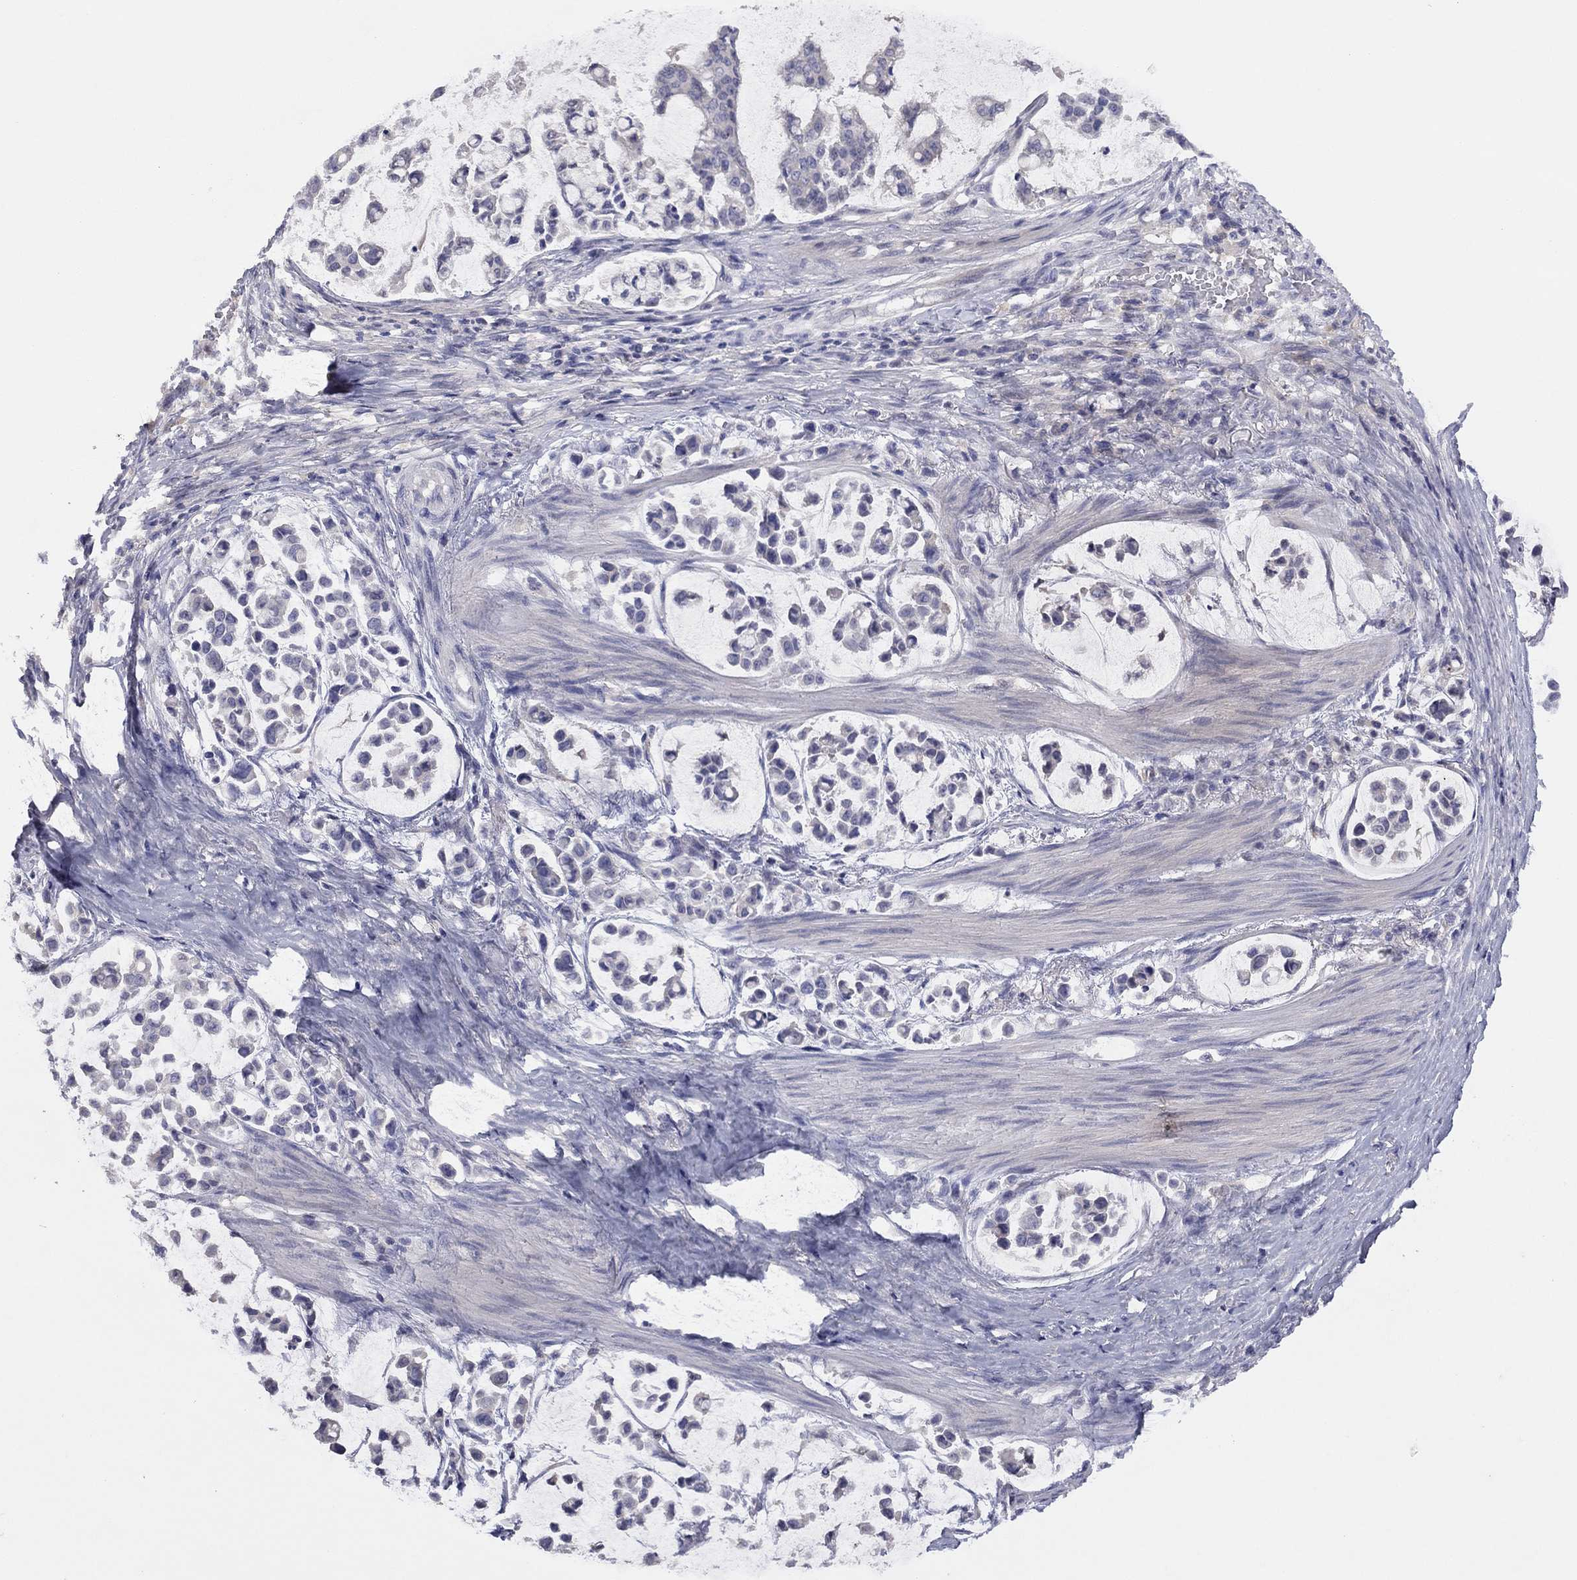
{"staining": {"intensity": "negative", "quantity": "none", "location": "none"}, "tissue": "stomach cancer", "cell_type": "Tumor cells", "image_type": "cancer", "snomed": [{"axis": "morphology", "description": "Adenocarcinoma, NOS"}, {"axis": "topography", "description": "Stomach"}], "caption": "High magnification brightfield microscopy of stomach cancer (adenocarcinoma) stained with DAB (brown) and counterstained with hematoxylin (blue): tumor cells show no significant expression.", "gene": "CYP2B6", "patient": {"sex": "male", "age": 82}}